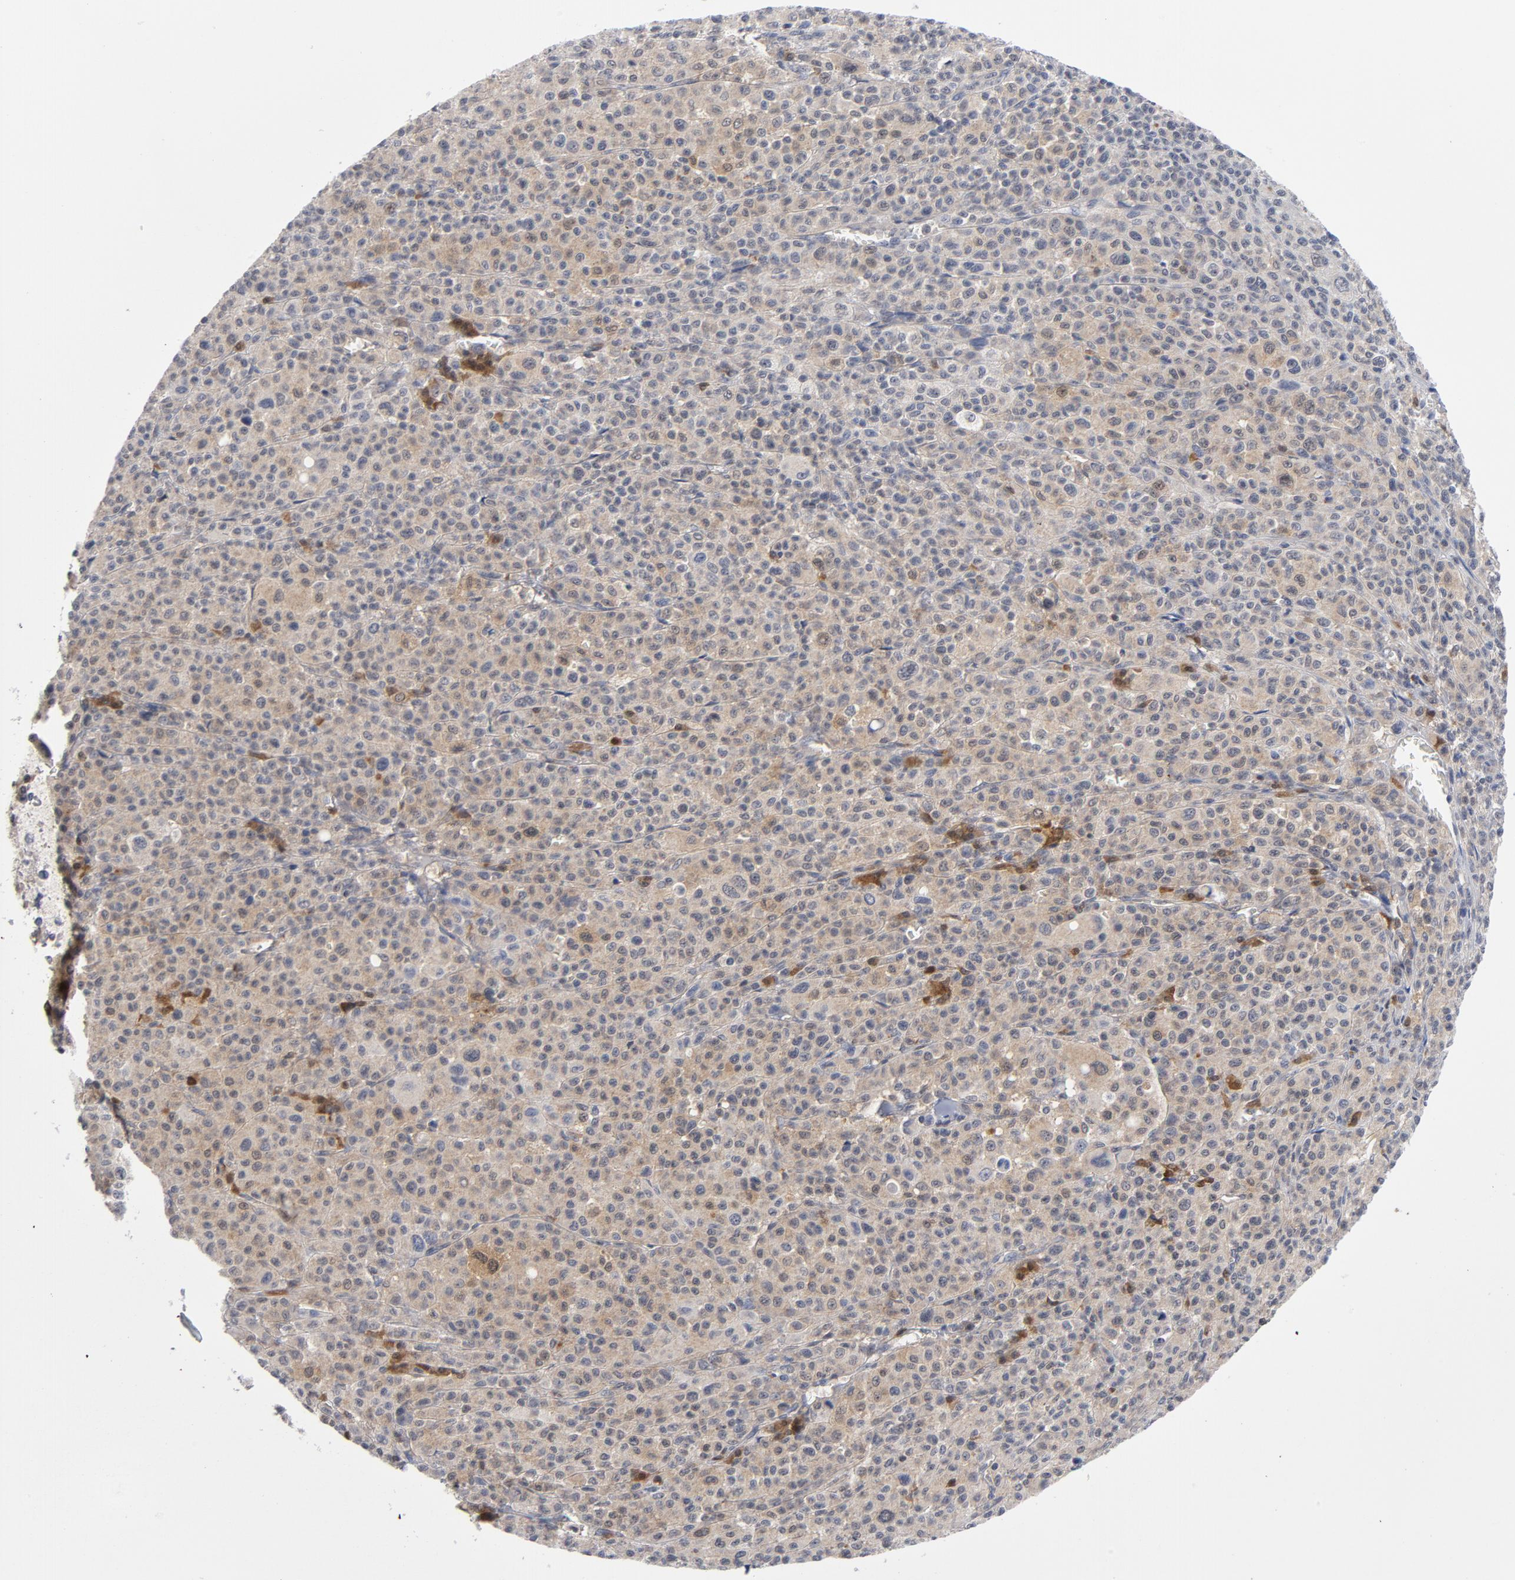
{"staining": {"intensity": "weak", "quantity": ">75%", "location": "cytoplasmic/membranous"}, "tissue": "melanoma", "cell_type": "Tumor cells", "image_type": "cancer", "snomed": [{"axis": "morphology", "description": "Malignant melanoma, Metastatic site"}, {"axis": "topography", "description": "Skin"}], "caption": "Protein staining by immunohistochemistry exhibits weak cytoplasmic/membranous expression in approximately >75% of tumor cells in melanoma. (brown staining indicates protein expression, while blue staining denotes nuclei).", "gene": "TRADD", "patient": {"sex": "female", "age": 74}}